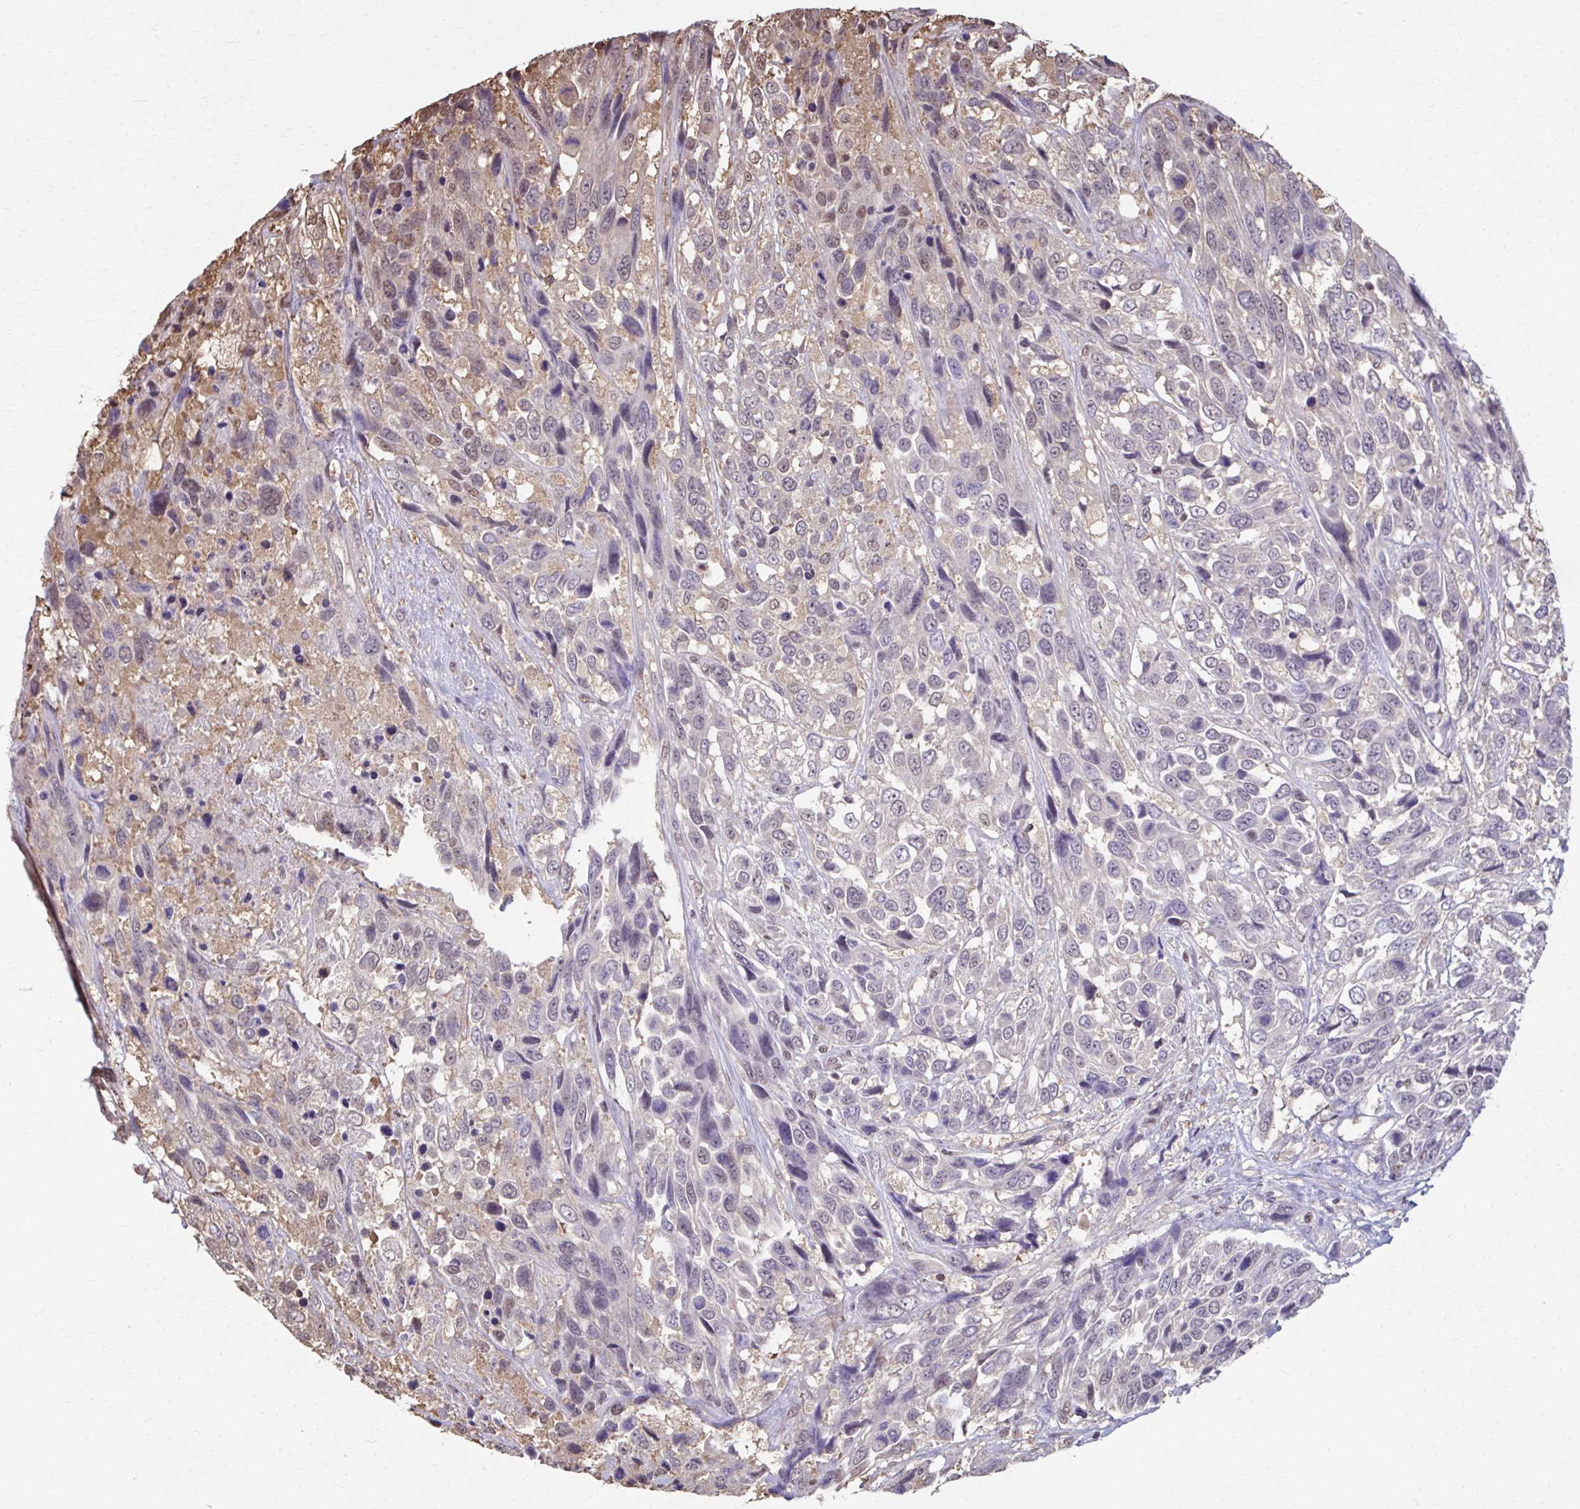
{"staining": {"intensity": "weak", "quantity": "<25%", "location": "nuclear"}, "tissue": "urothelial cancer", "cell_type": "Tumor cells", "image_type": "cancer", "snomed": [{"axis": "morphology", "description": "Urothelial carcinoma, High grade"}, {"axis": "topography", "description": "Urinary bladder"}], "caption": "This is an immunohistochemistry histopathology image of urothelial cancer. There is no staining in tumor cells.", "gene": "ING4", "patient": {"sex": "female", "age": 70}}